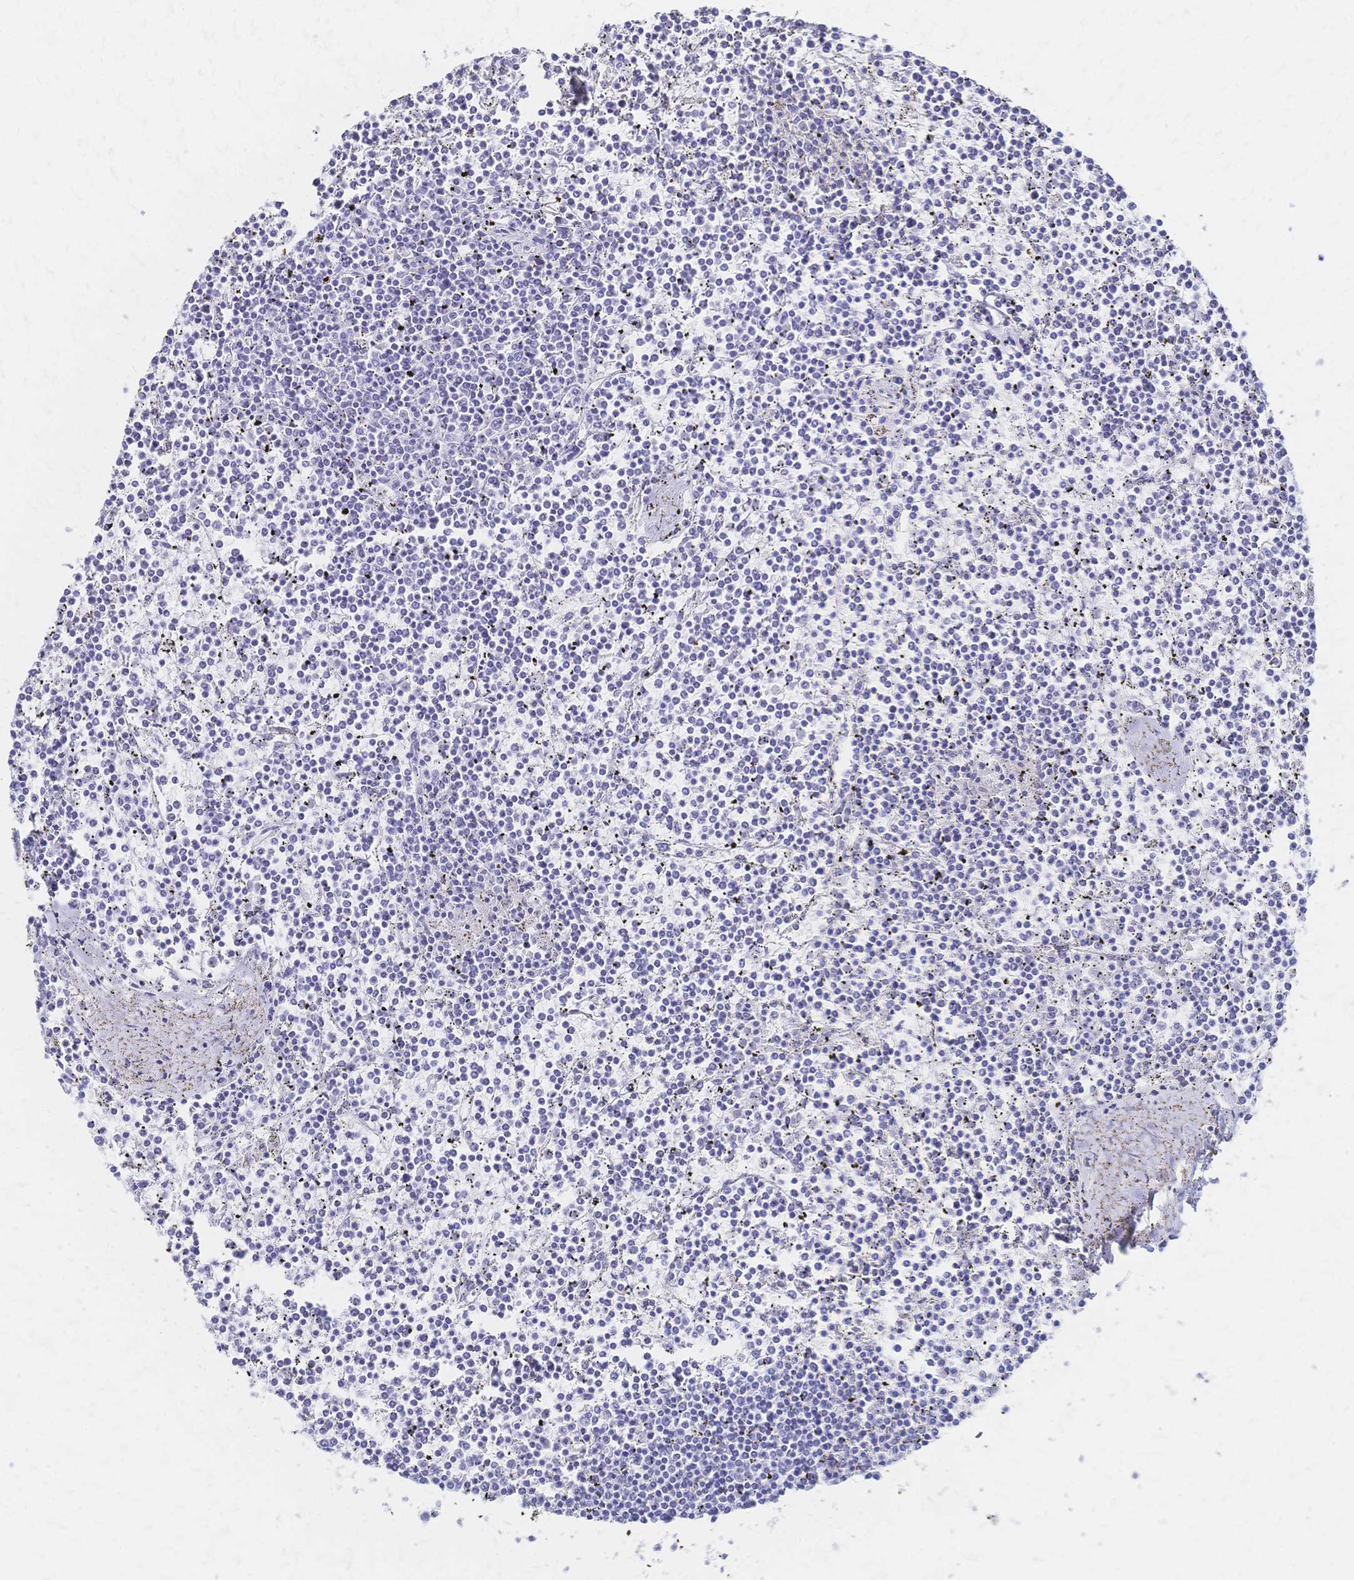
{"staining": {"intensity": "negative", "quantity": "none", "location": "none"}, "tissue": "lymphoma", "cell_type": "Tumor cells", "image_type": "cancer", "snomed": [{"axis": "morphology", "description": "Malignant lymphoma, non-Hodgkin's type, Low grade"}, {"axis": "topography", "description": "Spleen"}], "caption": "Immunohistochemical staining of human lymphoma reveals no significant staining in tumor cells.", "gene": "SLC5A1", "patient": {"sex": "female", "age": 19}}